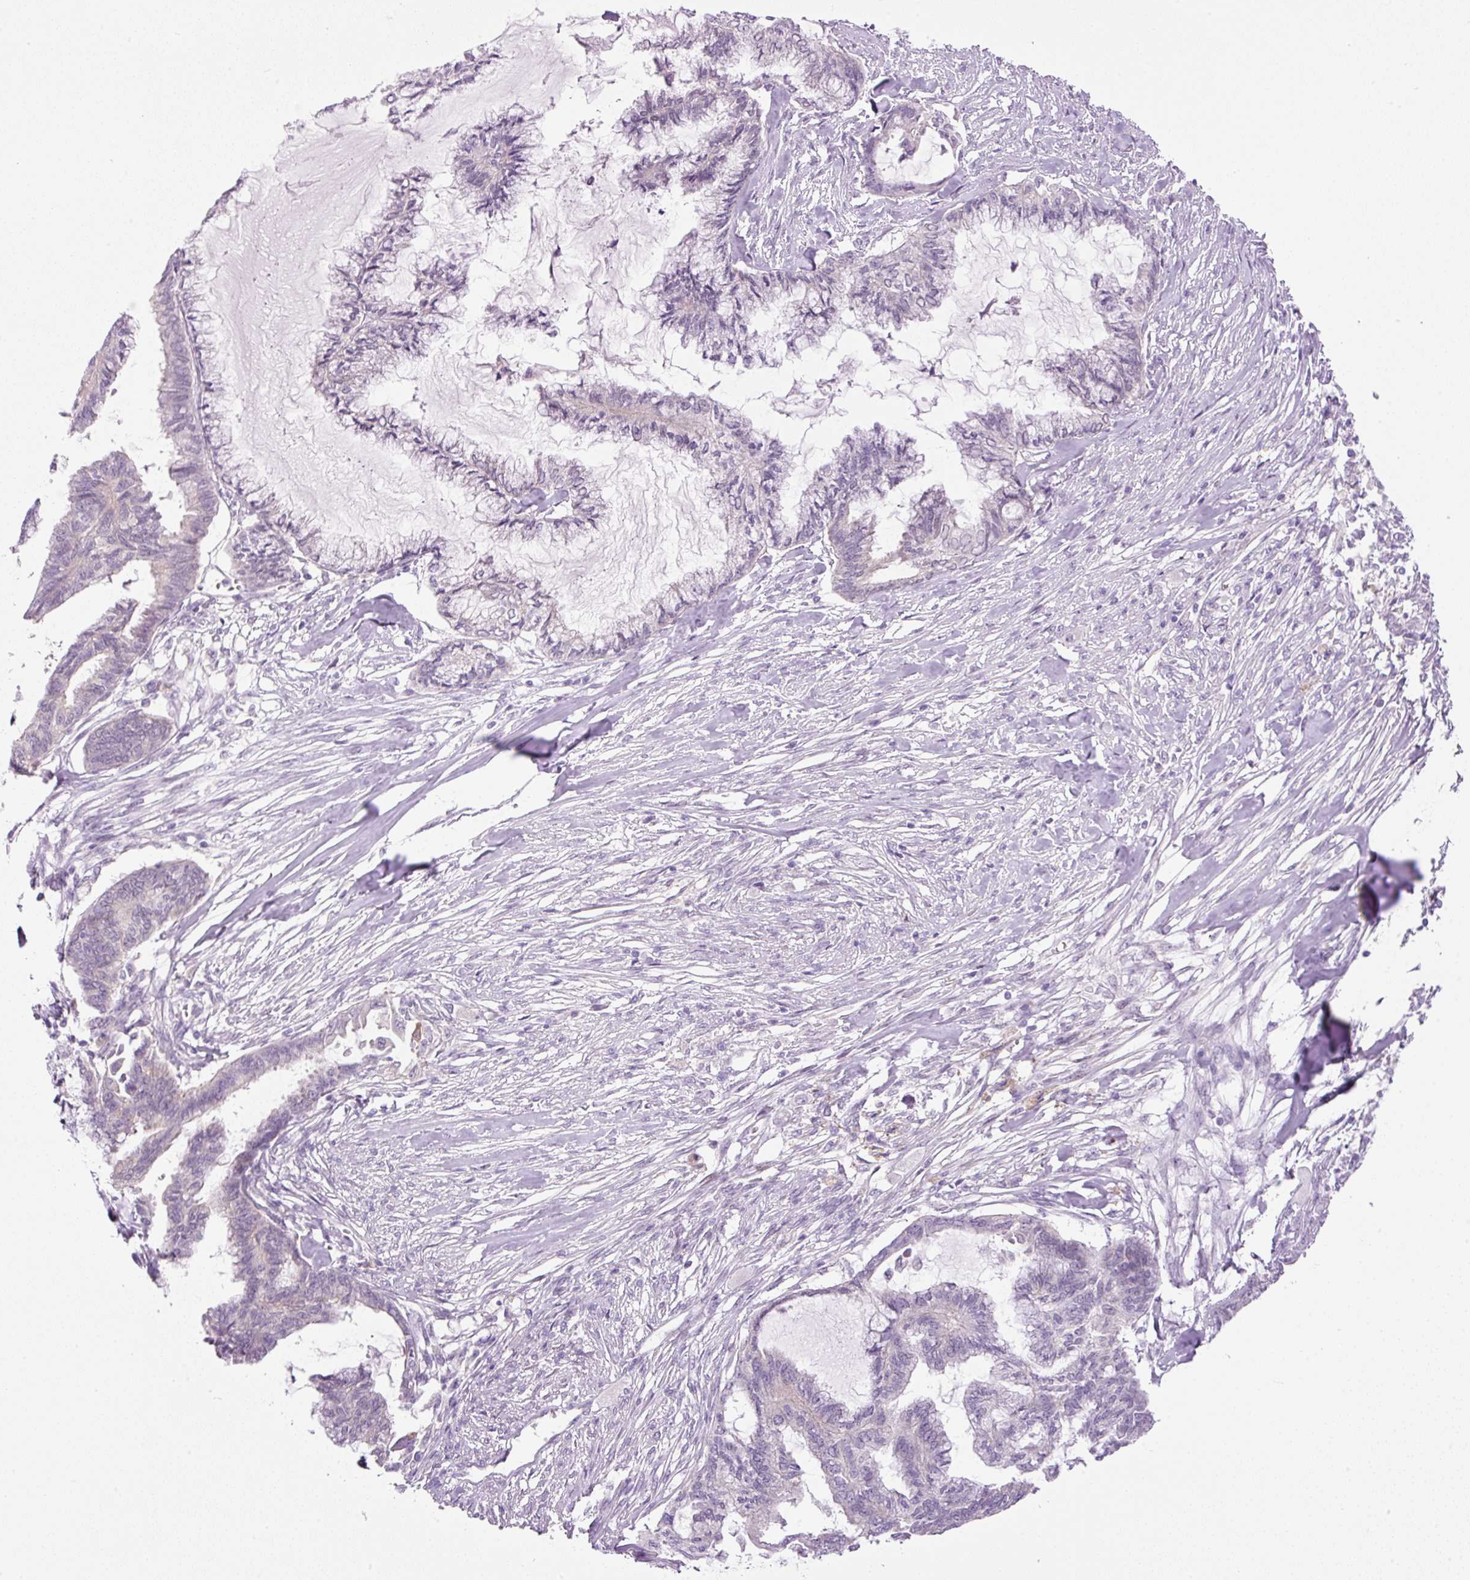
{"staining": {"intensity": "negative", "quantity": "none", "location": "none"}, "tissue": "endometrial cancer", "cell_type": "Tumor cells", "image_type": "cancer", "snomed": [{"axis": "morphology", "description": "Adenocarcinoma, NOS"}, {"axis": "topography", "description": "Endometrium"}], "caption": "Histopathology image shows no significant protein expression in tumor cells of endometrial adenocarcinoma. The staining was performed using DAB to visualize the protein expression in brown, while the nuclei were stained in blue with hematoxylin (Magnification: 20x).", "gene": "SRC", "patient": {"sex": "female", "age": 86}}